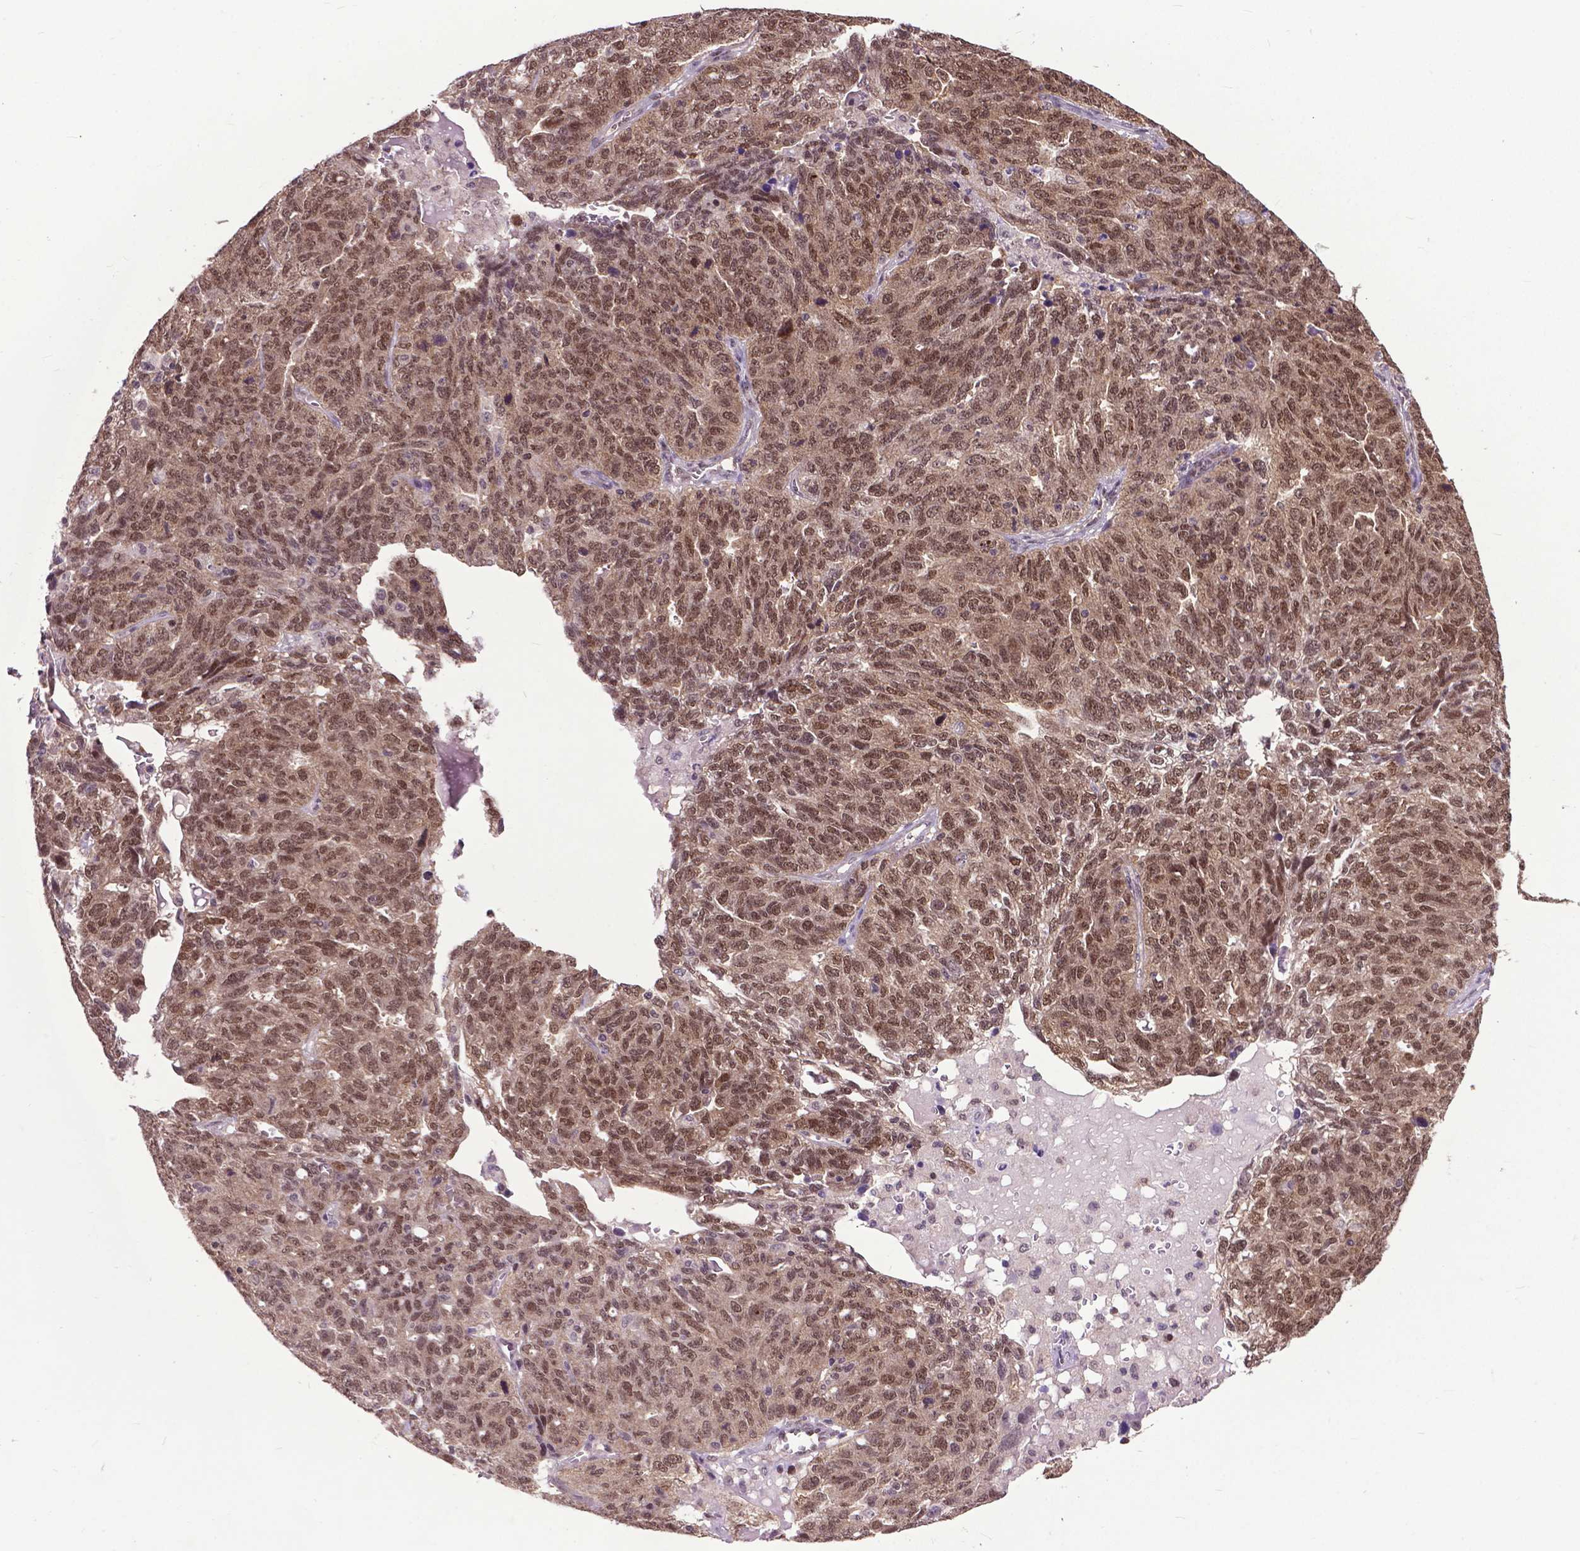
{"staining": {"intensity": "moderate", "quantity": ">75%", "location": "nuclear"}, "tissue": "ovarian cancer", "cell_type": "Tumor cells", "image_type": "cancer", "snomed": [{"axis": "morphology", "description": "Cystadenocarcinoma, serous, NOS"}, {"axis": "topography", "description": "Ovary"}], "caption": "Immunohistochemical staining of human ovarian serous cystadenocarcinoma shows medium levels of moderate nuclear staining in approximately >75% of tumor cells. (Brightfield microscopy of DAB IHC at high magnification).", "gene": "FAF1", "patient": {"sex": "female", "age": 71}}